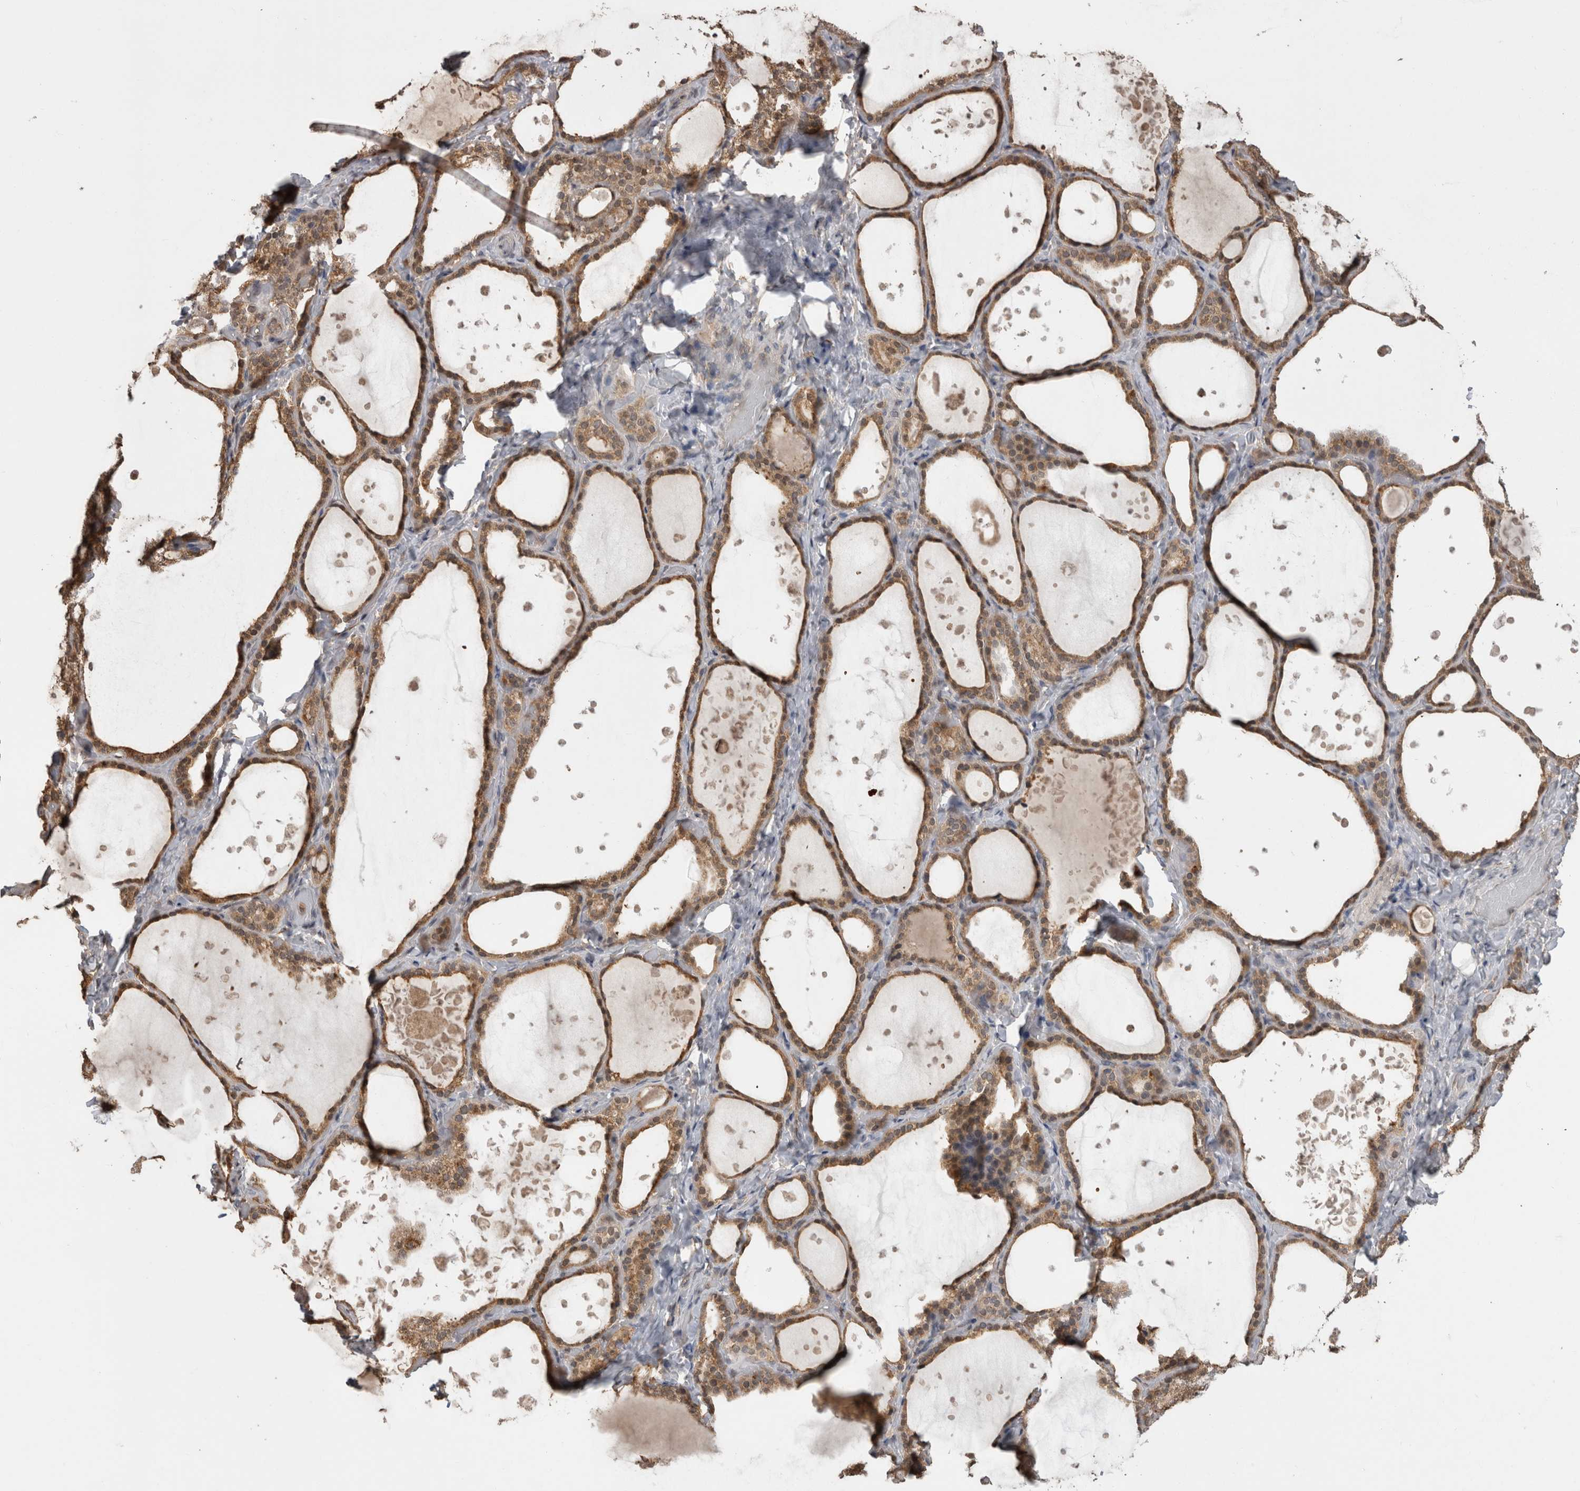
{"staining": {"intensity": "moderate", "quantity": ">75%", "location": "cytoplasmic/membranous"}, "tissue": "thyroid gland", "cell_type": "Glandular cells", "image_type": "normal", "snomed": [{"axis": "morphology", "description": "Normal tissue, NOS"}, {"axis": "topography", "description": "Thyroid gland"}], "caption": "This is an image of IHC staining of unremarkable thyroid gland, which shows moderate positivity in the cytoplasmic/membranous of glandular cells.", "gene": "PREP", "patient": {"sex": "female", "age": 44}}